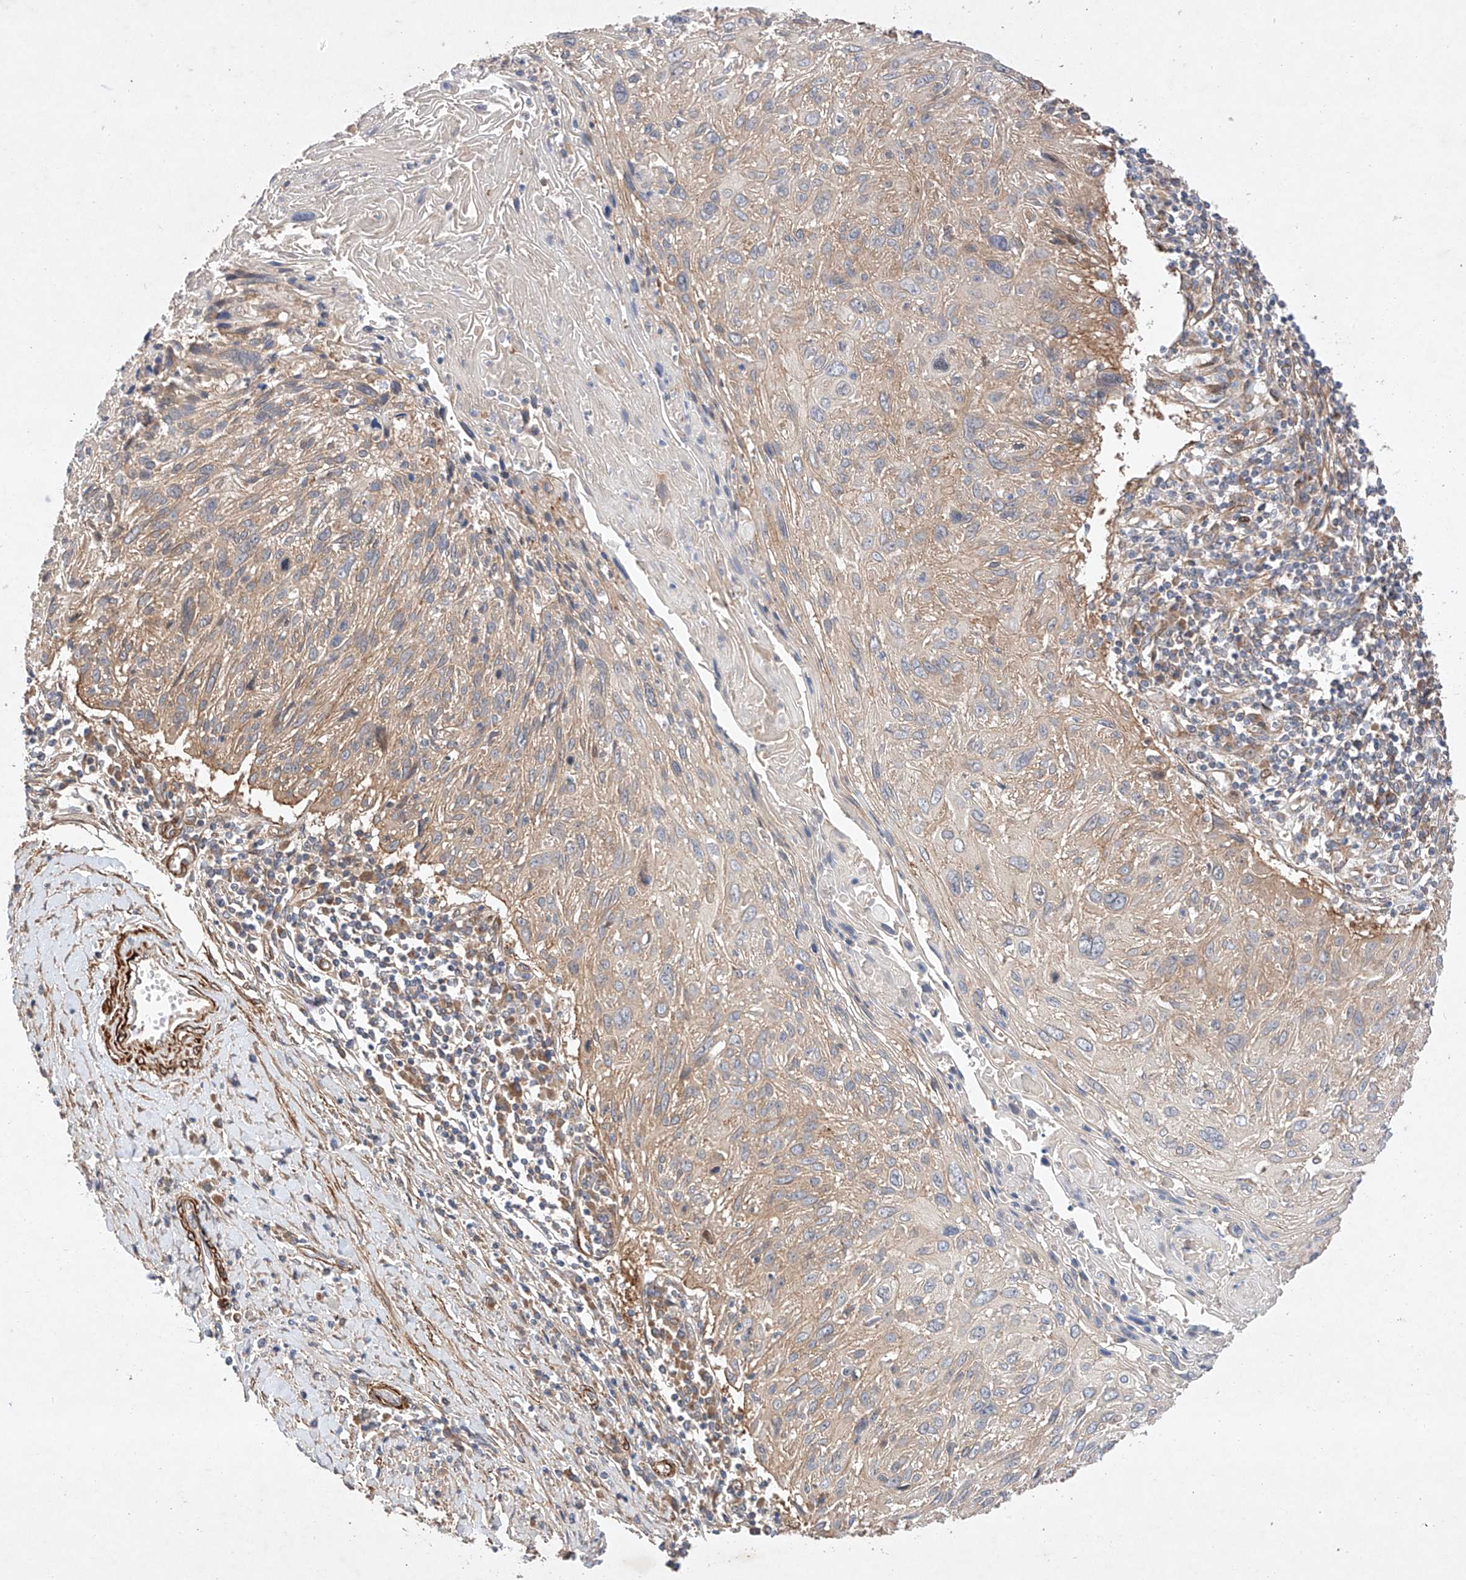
{"staining": {"intensity": "moderate", "quantity": "25%-75%", "location": "cytoplasmic/membranous"}, "tissue": "cervical cancer", "cell_type": "Tumor cells", "image_type": "cancer", "snomed": [{"axis": "morphology", "description": "Squamous cell carcinoma, NOS"}, {"axis": "topography", "description": "Cervix"}], "caption": "Protein expression analysis of squamous cell carcinoma (cervical) displays moderate cytoplasmic/membranous expression in about 25%-75% of tumor cells. (DAB (3,3'-diaminobenzidine) = brown stain, brightfield microscopy at high magnification).", "gene": "RAB23", "patient": {"sex": "female", "age": 51}}